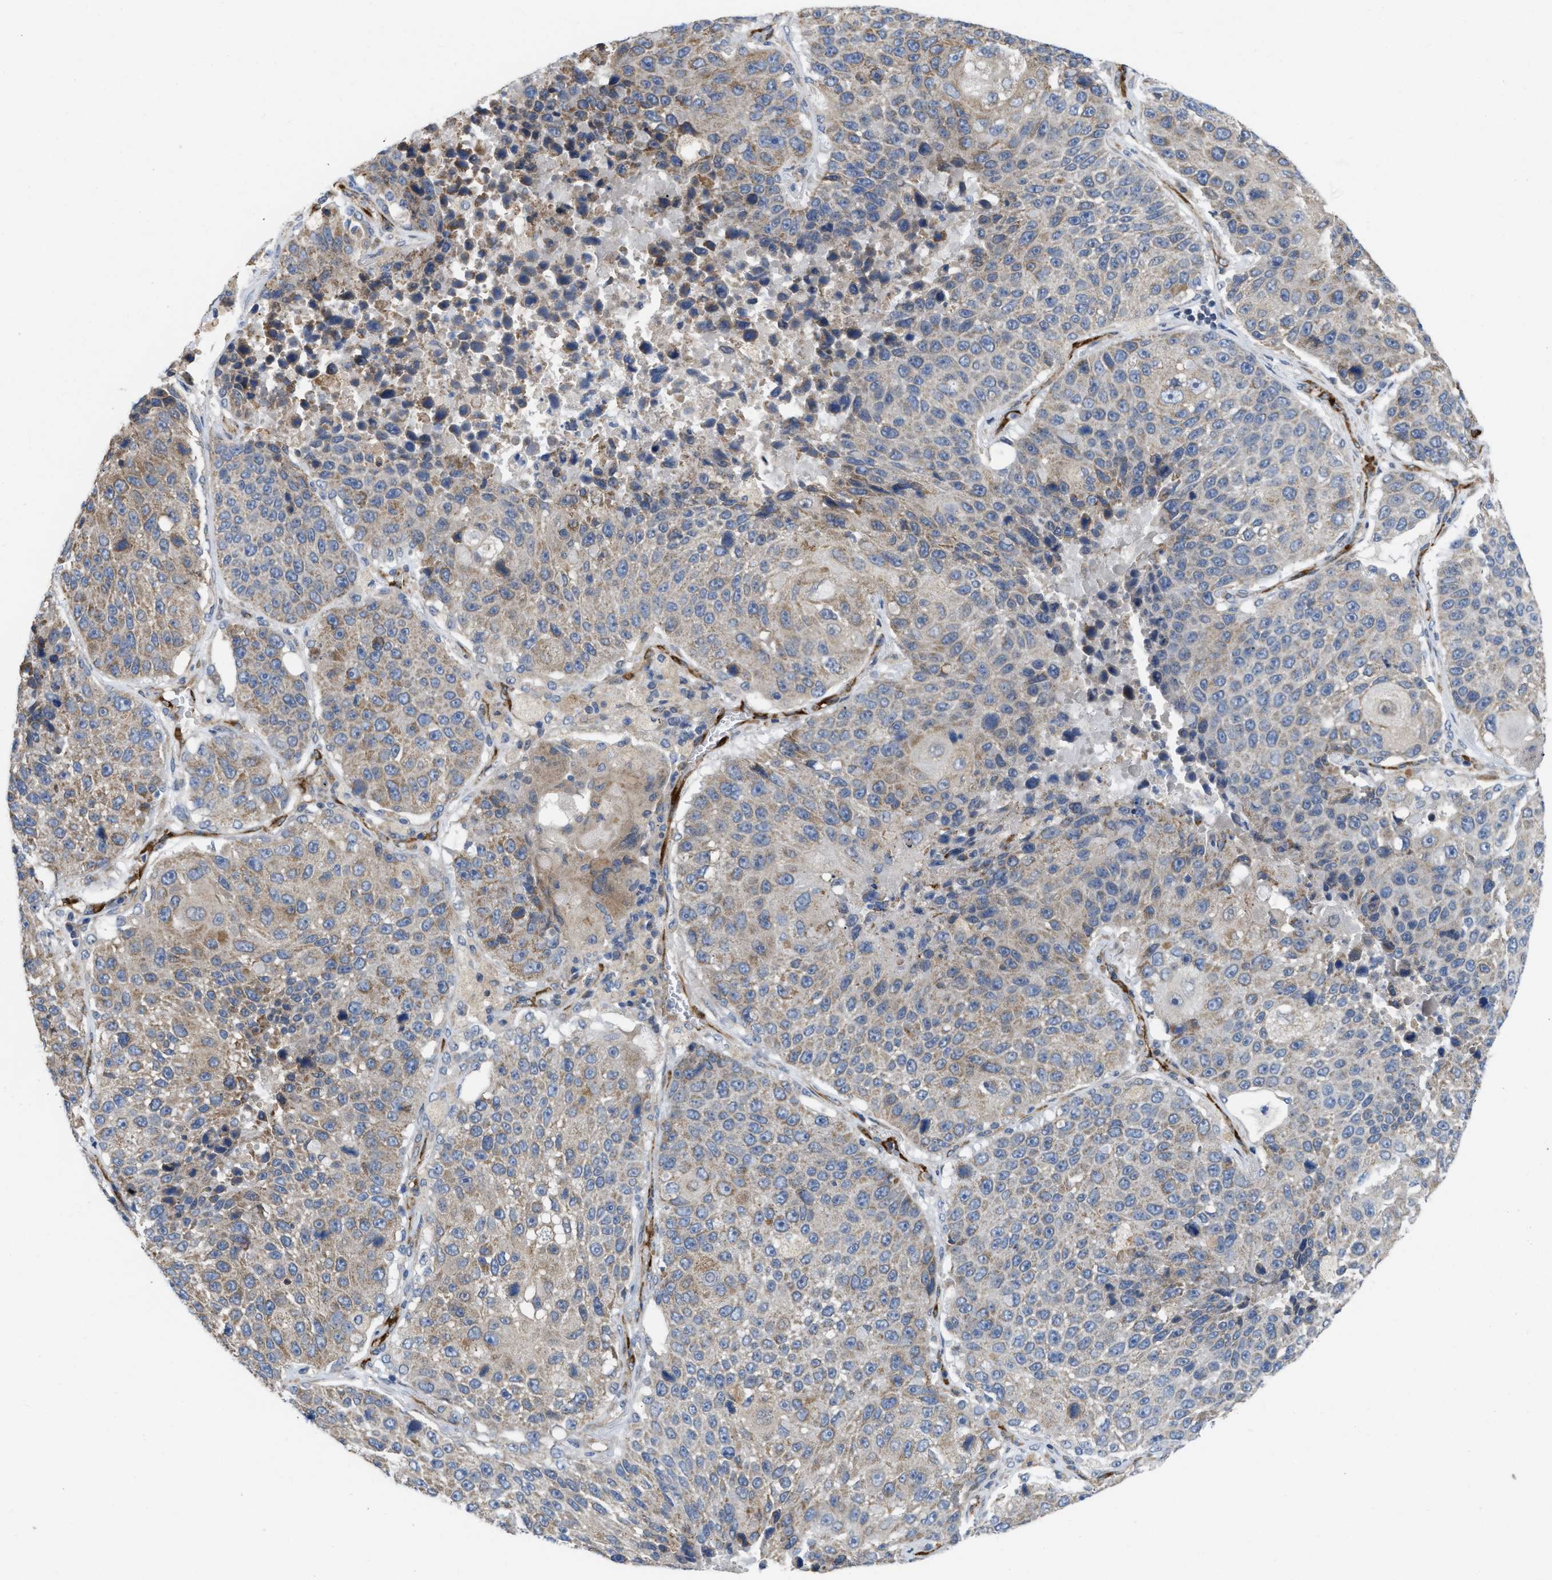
{"staining": {"intensity": "weak", "quantity": "<25%", "location": "cytoplasmic/membranous"}, "tissue": "lung cancer", "cell_type": "Tumor cells", "image_type": "cancer", "snomed": [{"axis": "morphology", "description": "Squamous cell carcinoma, NOS"}, {"axis": "topography", "description": "Lung"}], "caption": "Immunohistochemical staining of human lung cancer (squamous cell carcinoma) shows no significant expression in tumor cells.", "gene": "EOGT", "patient": {"sex": "male", "age": 61}}